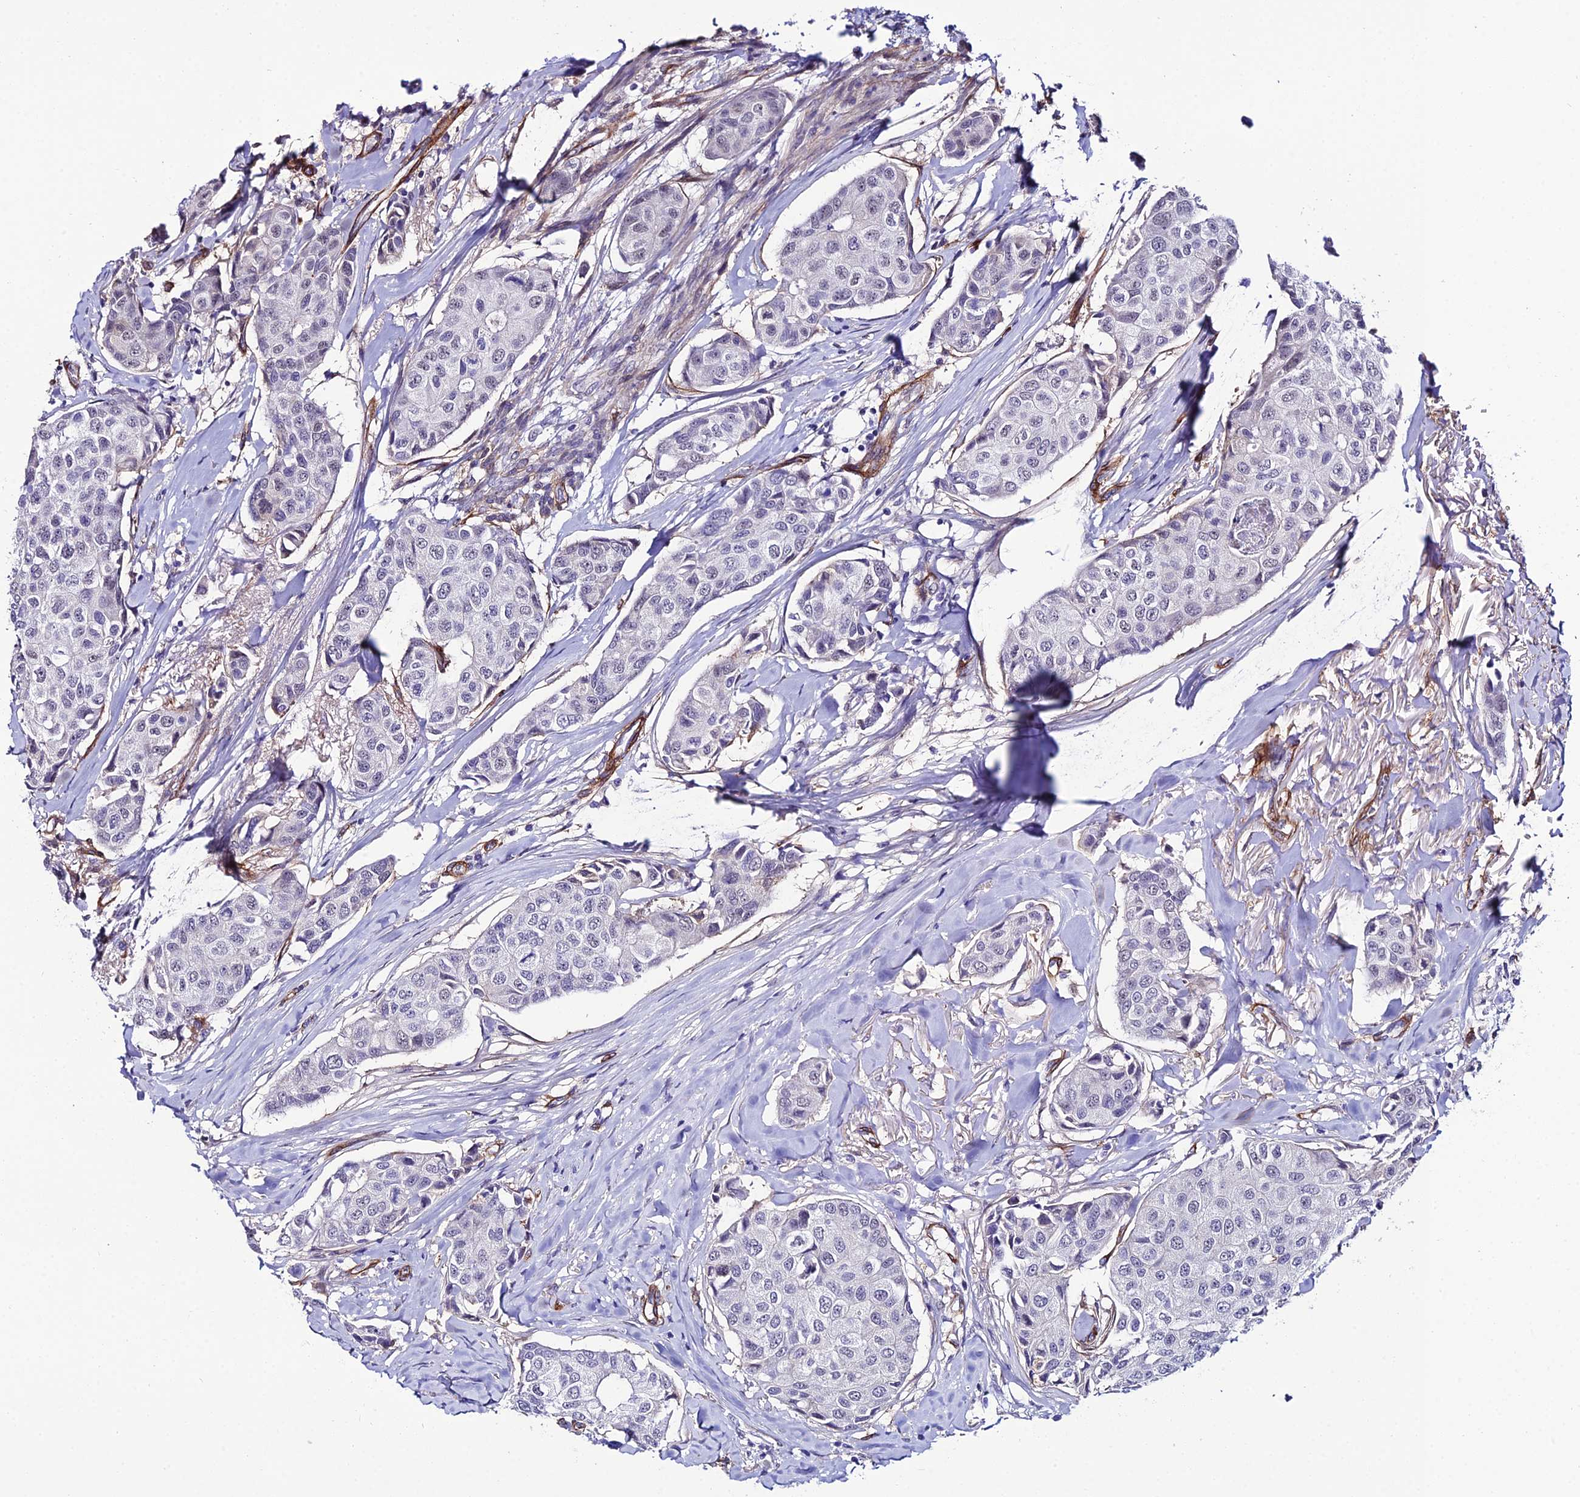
{"staining": {"intensity": "negative", "quantity": "none", "location": "none"}, "tissue": "breast cancer", "cell_type": "Tumor cells", "image_type": "cancer", "snomed": [{"axis": "morphology", "description": "Duct carcinoma"}, {"axis": "topography", "description": "Breast"}], "caption": "A histopathology image of breast intraductal carcinoma stained for a protein reveals no brown staining in tumor cells.", "gene": "SYT15", "patient": {"sex": "female", "age": 80}}